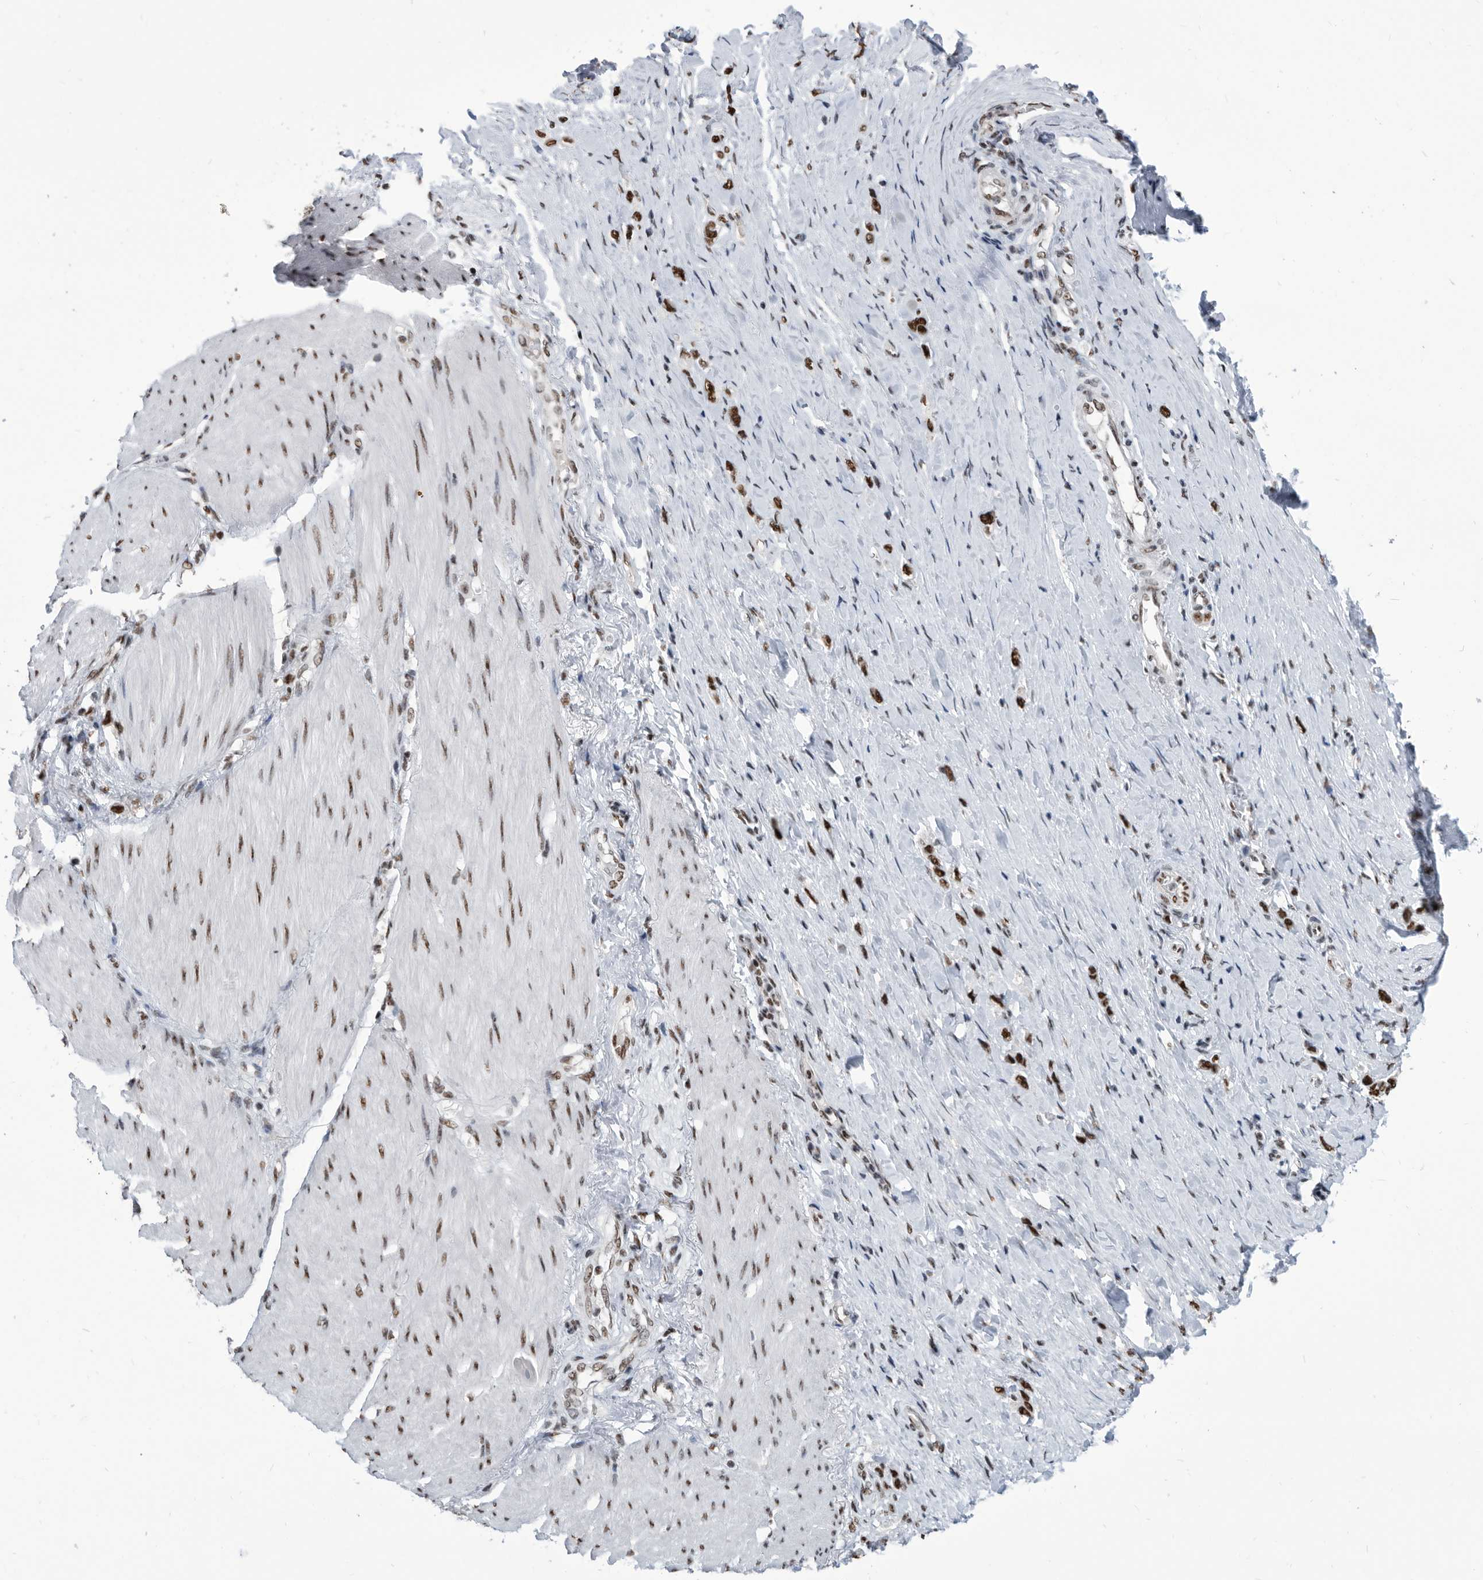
{"staining": {"intensity": "strong", "quantity": ">75%", "location": "nuclear"}, "tissue": "stomach cancer", "cell_type": "Tumor cells", "image_type": "cancer", "snomed": [{"axis": "morphology", "description": "Adenocarcinoma, NOS"}, {"axis": "topography", "description": "Stomach"}], "caption": "The histopathology image reveals immunohistochemical staining of stomach cancer. There is strong nuclear expression is seen in approximately >75% of tumor cells. (brown staining indicates protein expression, while blue staining denotes nuclei).", "gene": "SF3A1", "patient": {"sex": "female", "age": 65}}